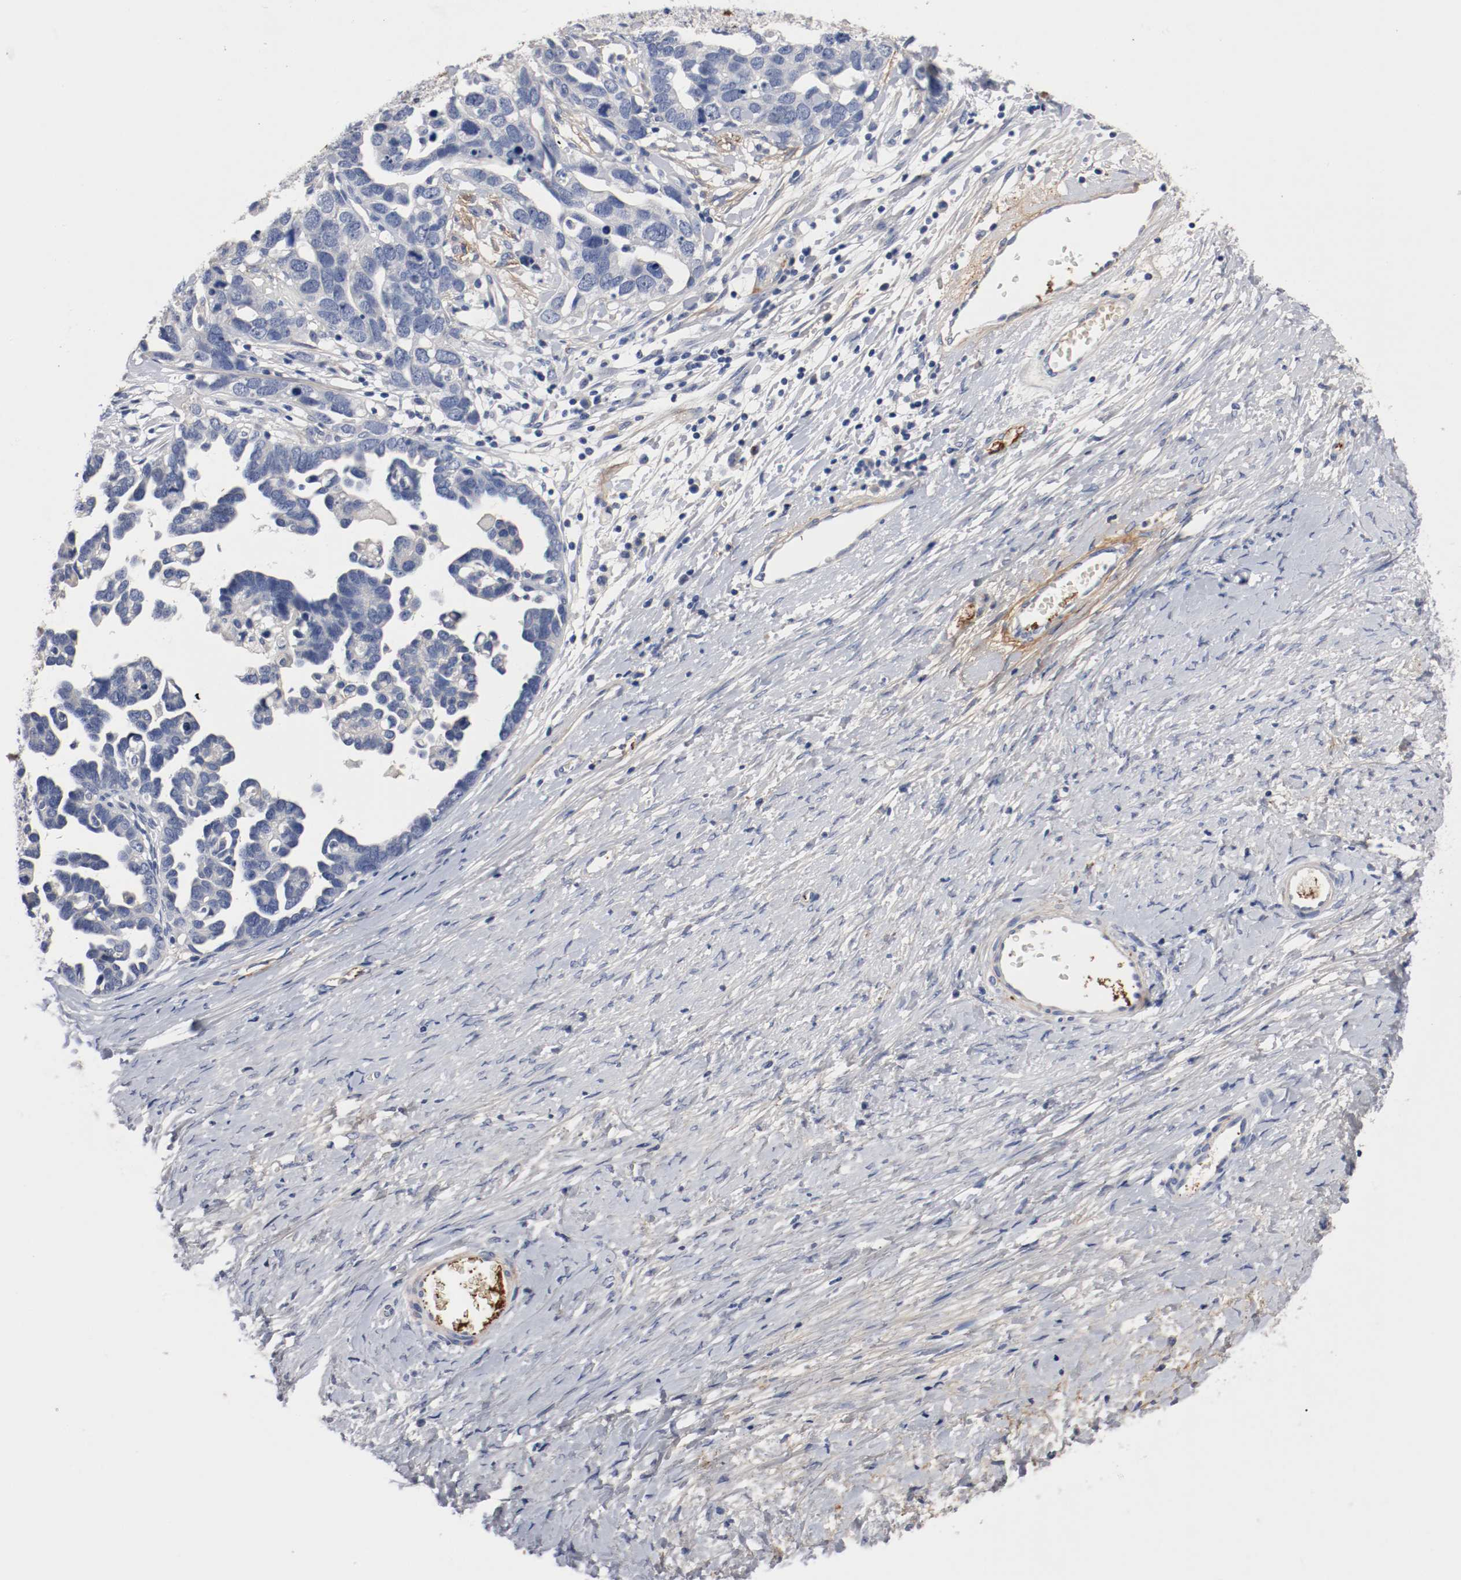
{"staining": {"intensity": "negative", "quantity": "none", "location": "none"}, "tissue": "ovarian cancer", "cell_type": "Tumor cells", "image_type": "cancer", "snomed": [{"axis": "morphology", "description": "Cystadenocarcinoma, serous, NOS"}, {"axis": "topography", "description": "Ovary"}], "caption": "Immunohistochemistry (IHC) histopathology image of human ovarian serous cystadenocarcinoma stained for a protein (brown), which displays no expression in tumor cells.", "gene": "TNC", "patient": {"sex": "female", "age": 54}}